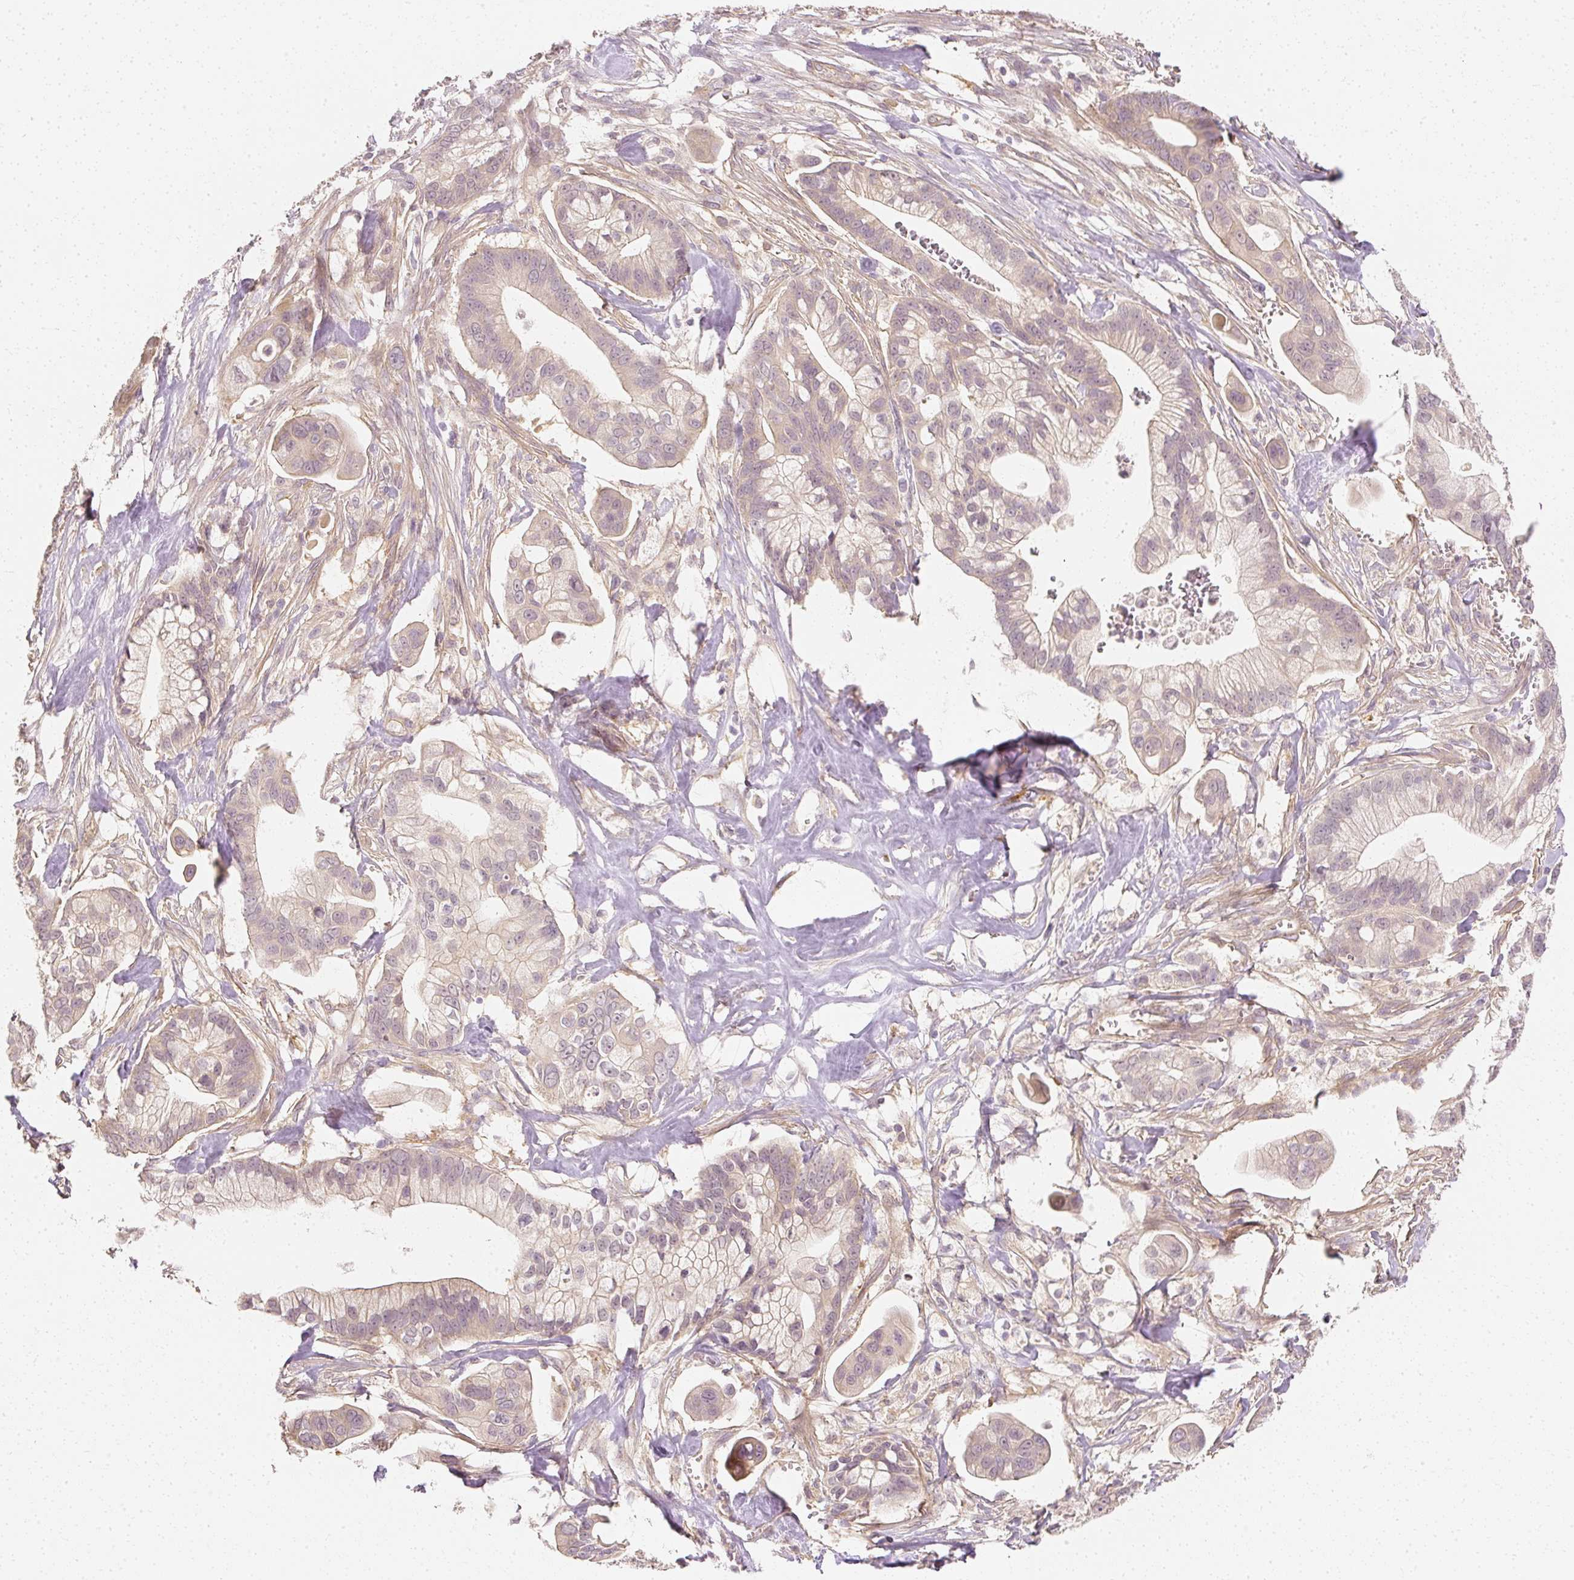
{"staining": {"intensity": "weak", "quantity": "25%-75%", "location": "cytoplasmic/membranous"}, "tissue": "pancreatic cancer", "cell_type": "Tumor cells", "image_type": "cancer", "snomed": [{"axis": "morphology", "description": "Adenocarcinoma, NOS"}, {"axis": "topography", "description": "Pancreas"}], "caption": "Adenocarcinoma (pancreatic) was stained to show a protein in brown. There is low levels of weak cytoplasmic/membranous positivity in about 25%-75% of tumor cells.", "gene": "GNAQ", "patient": {"sex": "male", "age": 68}}